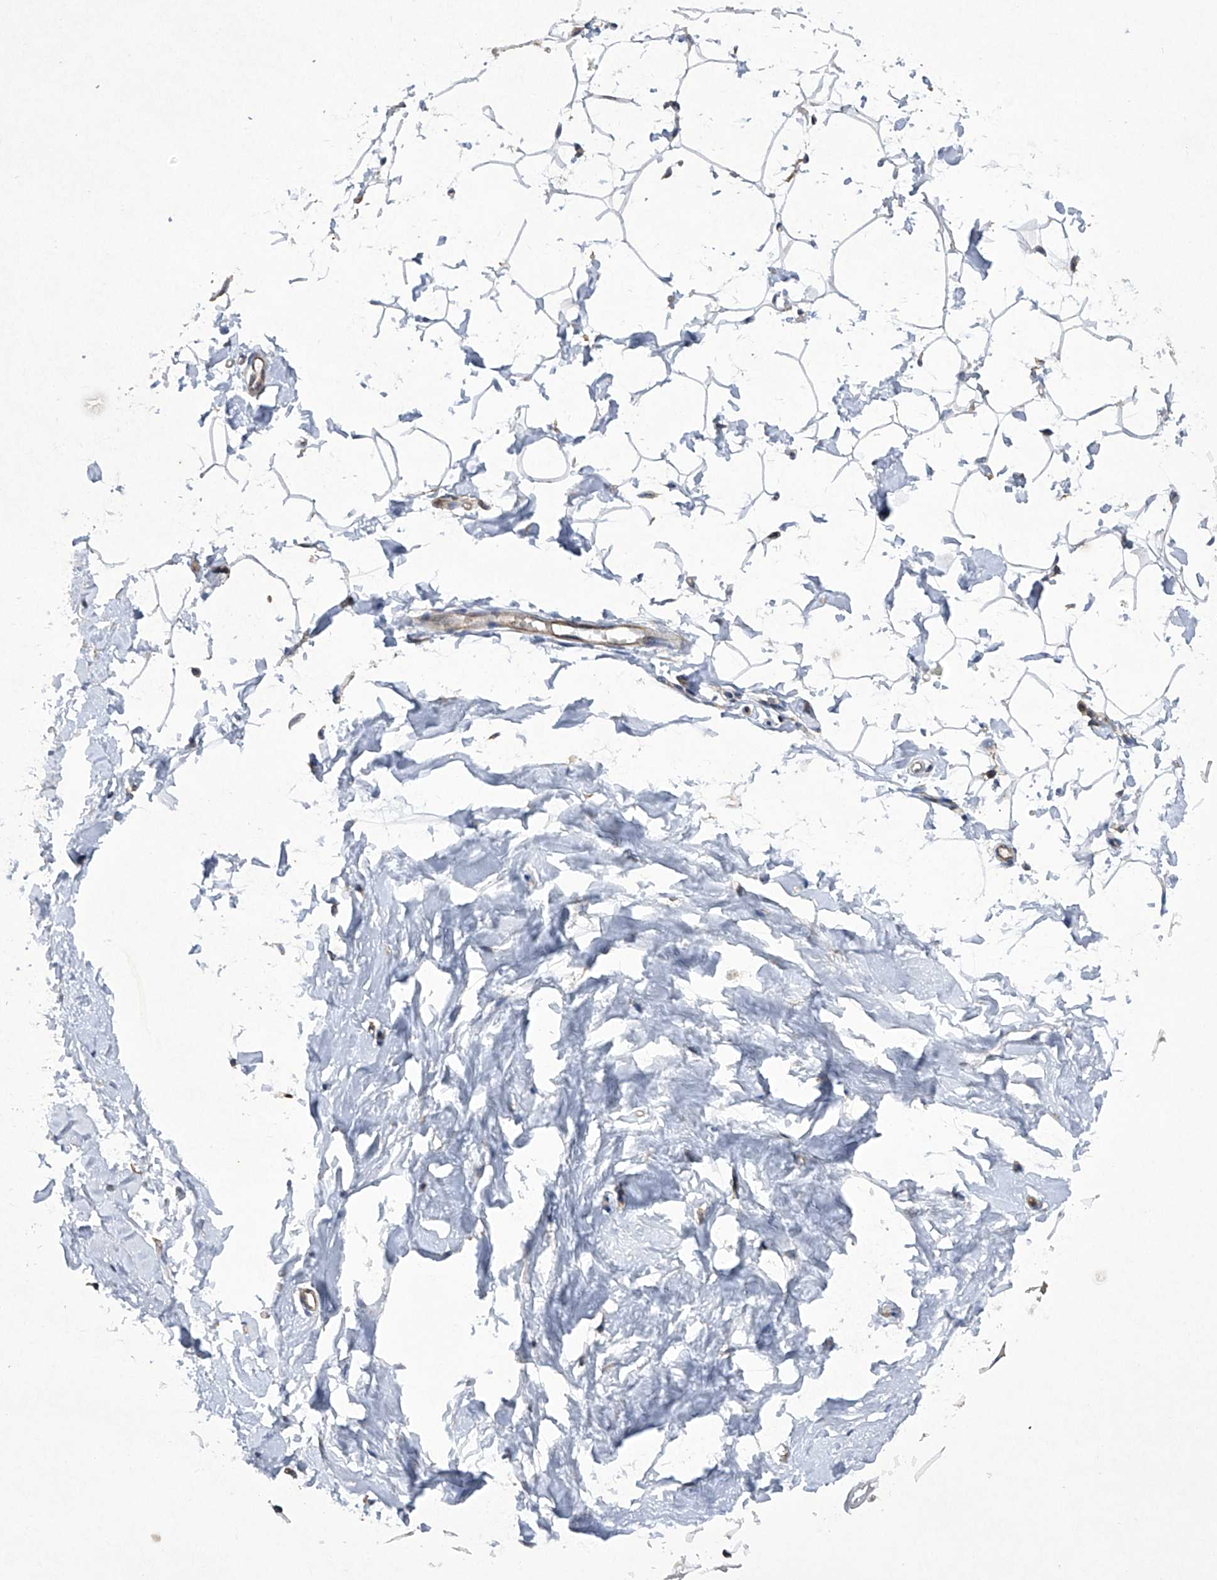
{"staining": {"intensity": "weak", "quantity": "25%-75%", "location": "cytoplasmic/membranous"}, "tissue": "adipose tissue", "cell_type": "Adipocytes", "image_type": "normal", "snomed": [{"axis": "morphology", "description": "Normal tissue, NOS"}, {"axis": "topography", "description": "Breast"}], "caption": "A micrograph of human adipose tissue stained for a protein reveals weak cytoplasmic/membranous brown staining in adipocytes.", "gene": "CISH", "patient": {"sex": "female", "age": 23}}